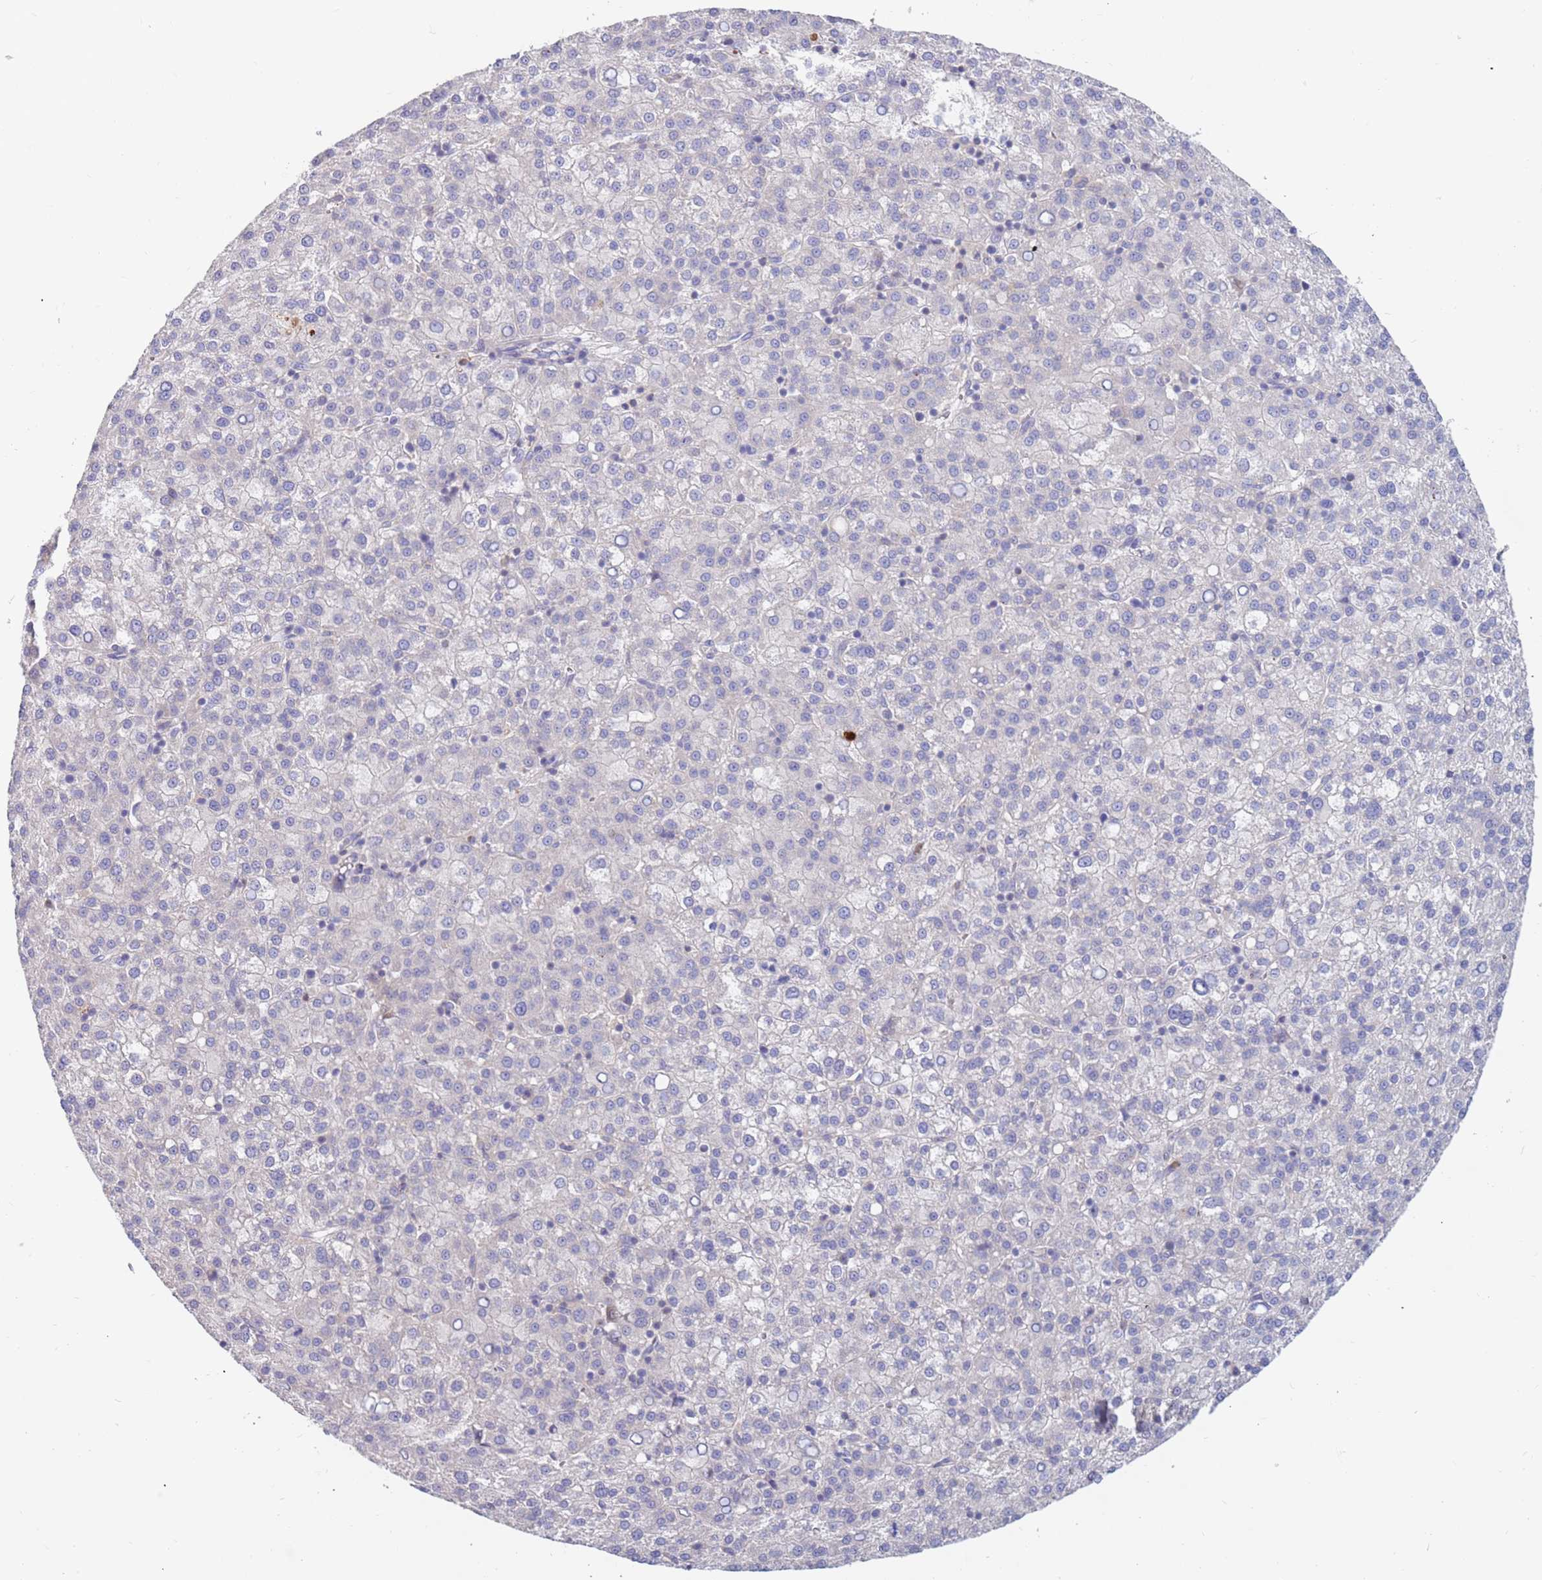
{"staining": {"intensity": "negative", "quantity": "none", "location": "none"}, "tissue": "liver cancer", "cell_type": "Tumor cells", "image_type": "cancer", "snomed": [{"axis": "morphology", "description": "Carcinoma, Hepatocellular, NOS"}, {"axis": "topography", "description": "Liver"}], "caption": "Immunohistochemistry image of liver cancer stained for a protein (brown), which displays no expression in tumor cells.", "gene": "BORCS5", "patient": {"sex": "female", "age": 58}}